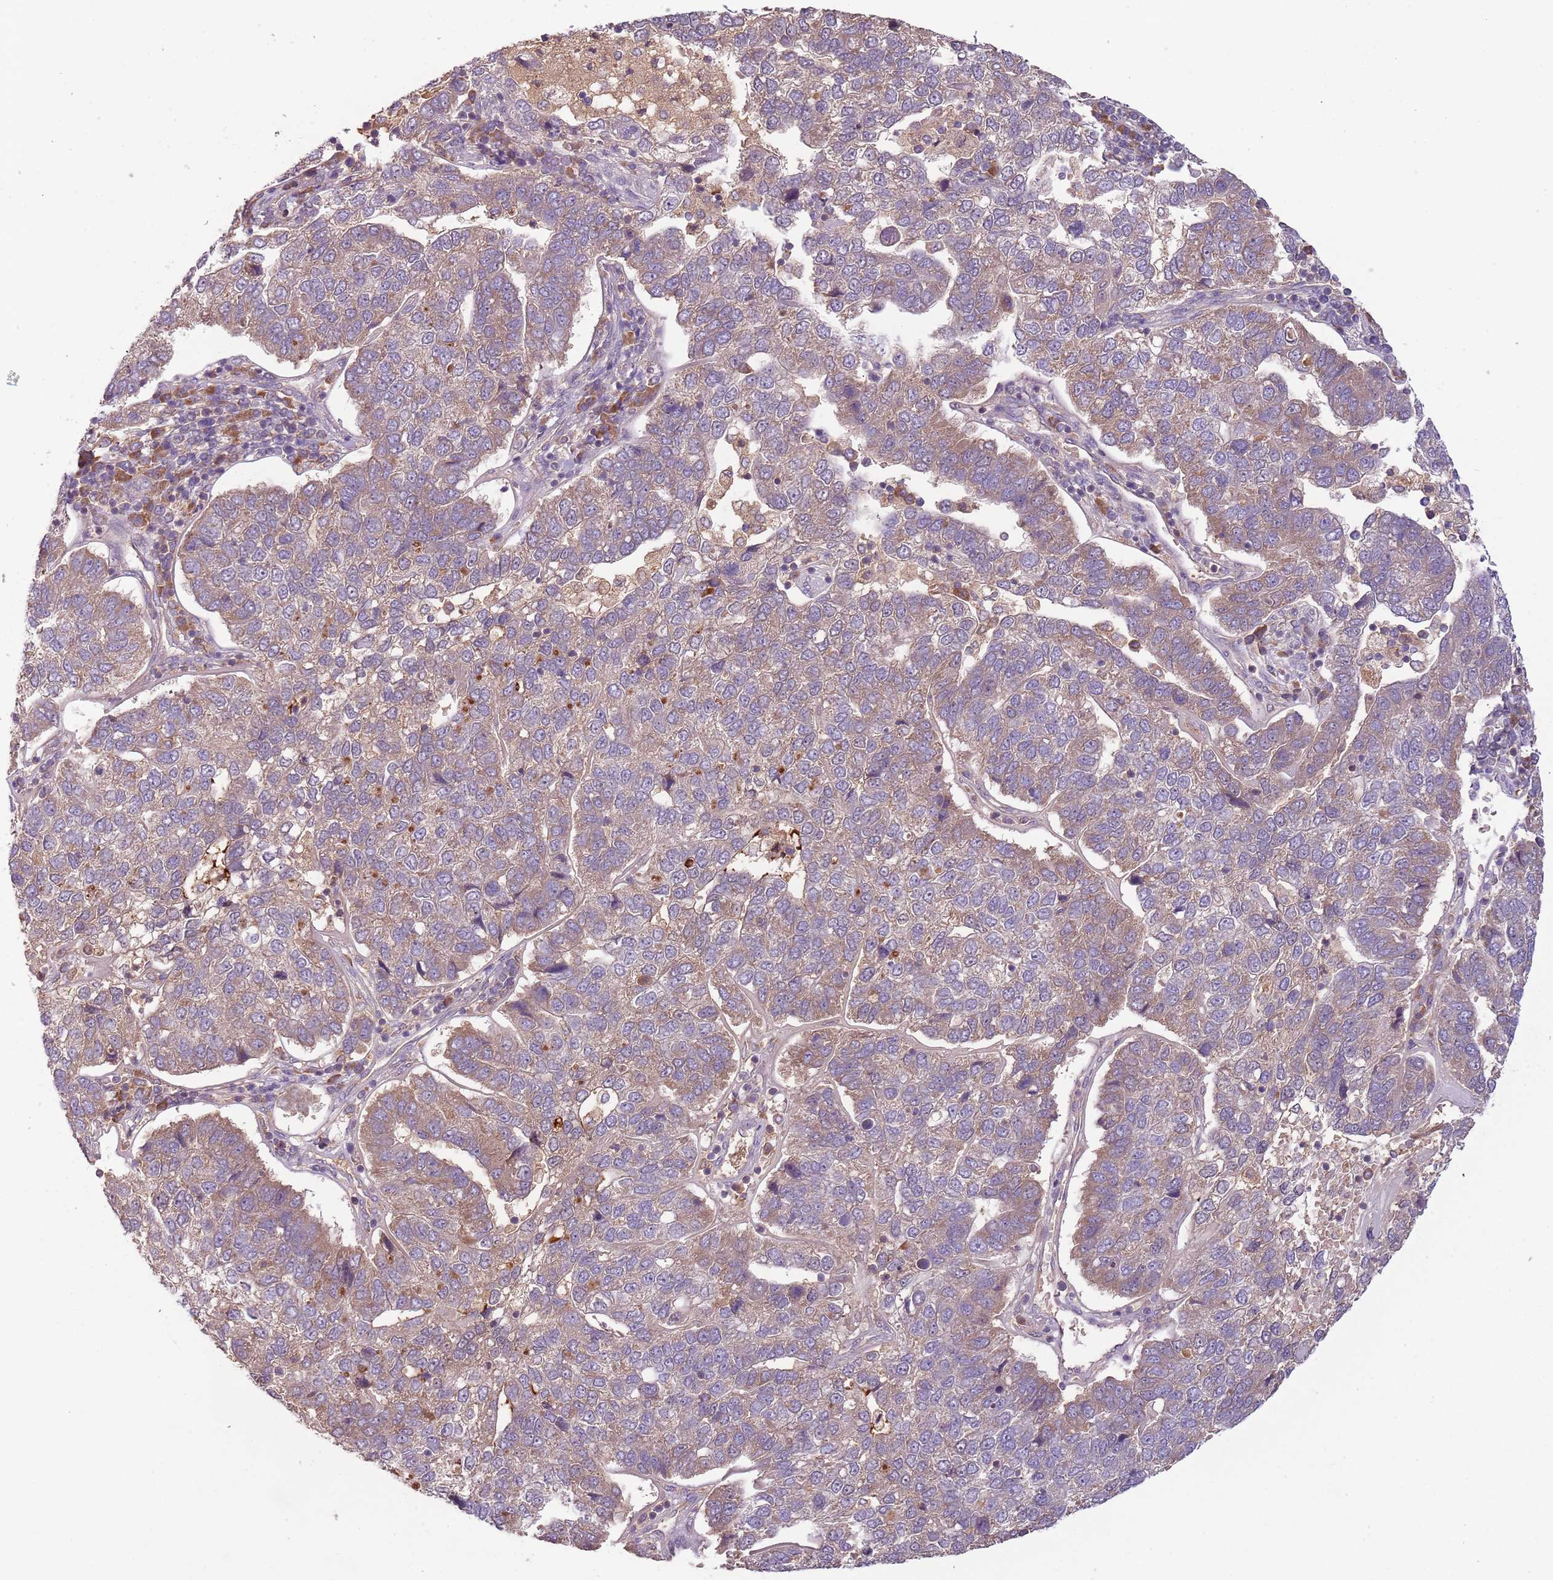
{"staining": {"intensity": "moderate", "quantity": ">75%", "location": "cytoplasmic/membranous"}, "tissue": "pancreatic cancer", "cell_type": "Tumor cells", "image_type": "cancer", "snomed": [{"axis": "morphology", "description": "Adenocarcinoma, NOS"}, {"axis": "topography", "description": "Pancreas"}], "caption": "Protein expression analysis of human pancreatic cancer (adenocarcinoma) reveals moderate cytoplasmic/membranous positivity in approximately >75% of tumor cells. The staining was performed using DAB, with brown indicating positive protein expression. Nuclei are stained blue with hematoxylin.", "gene": "FECH", "patient": {"sex": "female", "age": 61}}